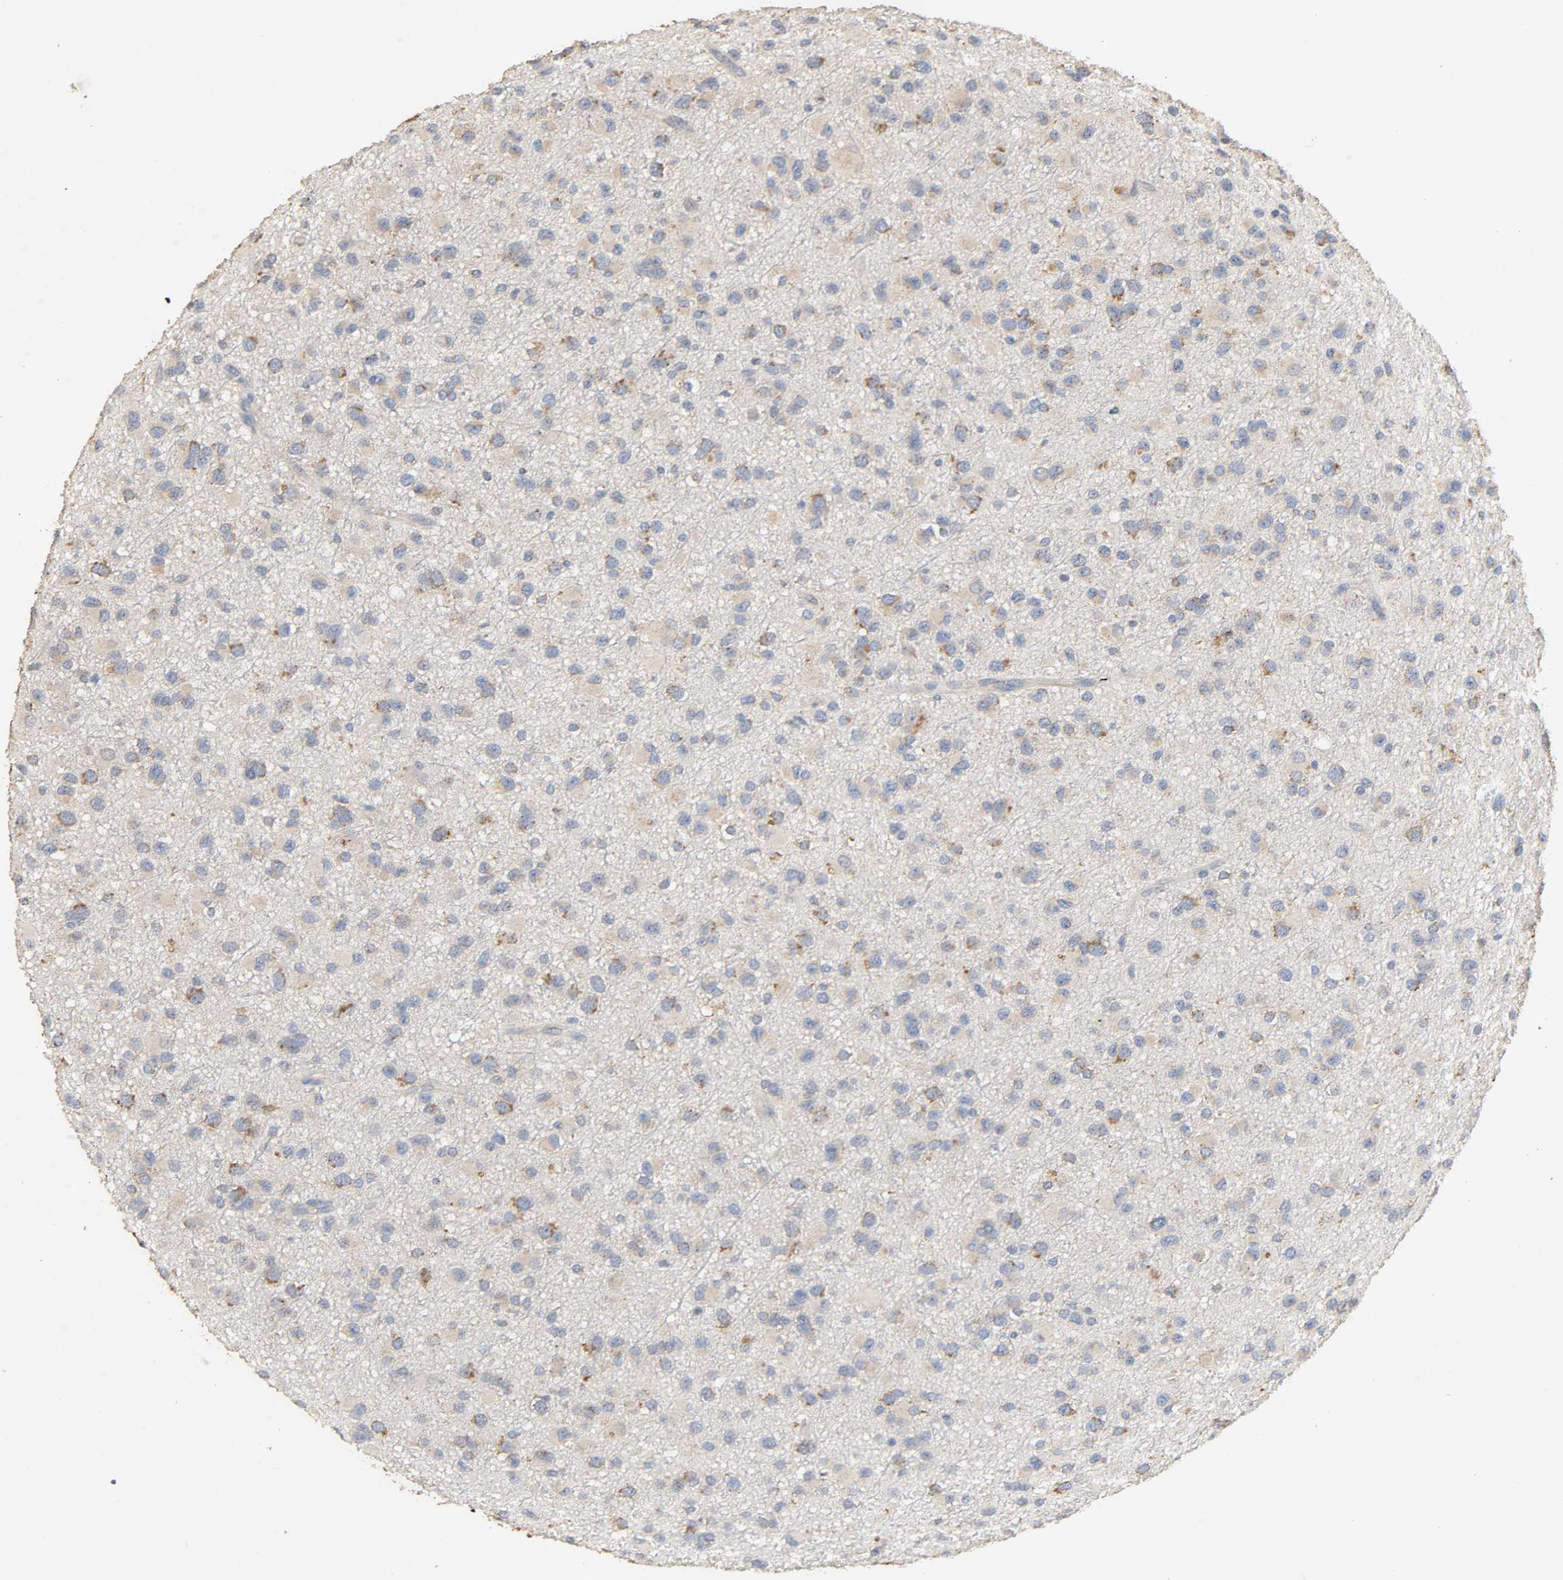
{"staining": {"intensity": "weak", "quantity": "<25%", "location": "cytoplasmic/membranous"}, "tissue": "glioma", "cell_type": "Tumor cells", "image_type": "cancer", "snomed": [{"axis": "morphology", "description": "Glioma, malignant, Low grade"}, {"axis": "topography", "description": "Brain"}], "caption": "Protein analysis of malignant glioma (low-grade) displays no significant staining in tumor cells. The staining is performed using DAB (3,3'-diaminobenzidine) brown chromogen with nuclei counter-stained in using hematoxylin.", "gene": "NDUFS3", "patient": {"sex": "male", "age": 42}}